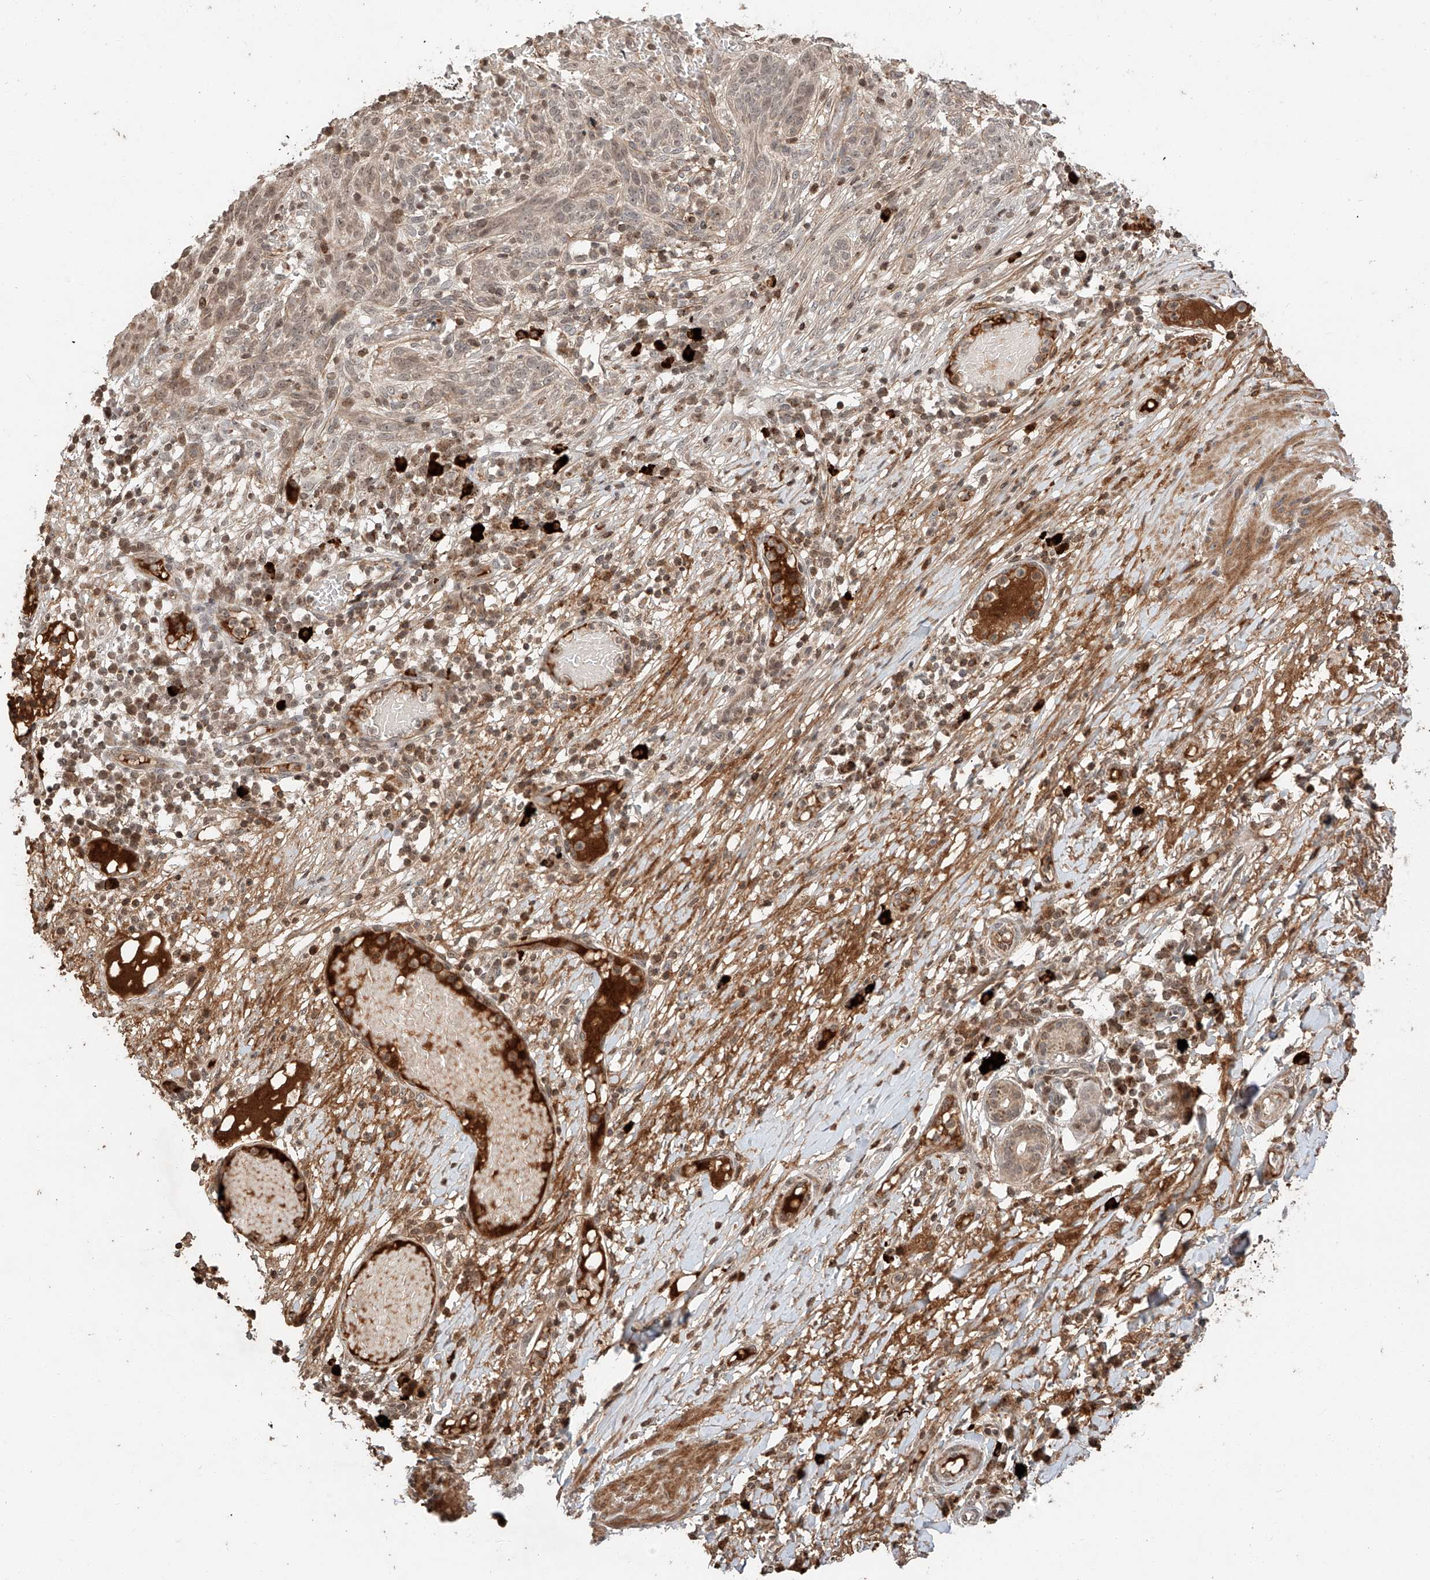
{"staining": {"intensity": "weak", "quantity": "<25%", "location": "cytoplasmic/membranous"}, "tissue": "skin cancer", "cell_type": "Tumor cells", "image_type": "cancer", "snomed": [{"axis": "morphology", "description": "Normal tissue, NOS"}, {"axis": "morphology", "description": "Basal cell carcinoma"}, {"axis": "topography", "description": "Skin"}], "caption": "IHC of human skin basal cell carcinoma shows no positivity in tumor cells.", "gene": "ARHGAP33", "patient": {"sex": "male", "age": 64}}